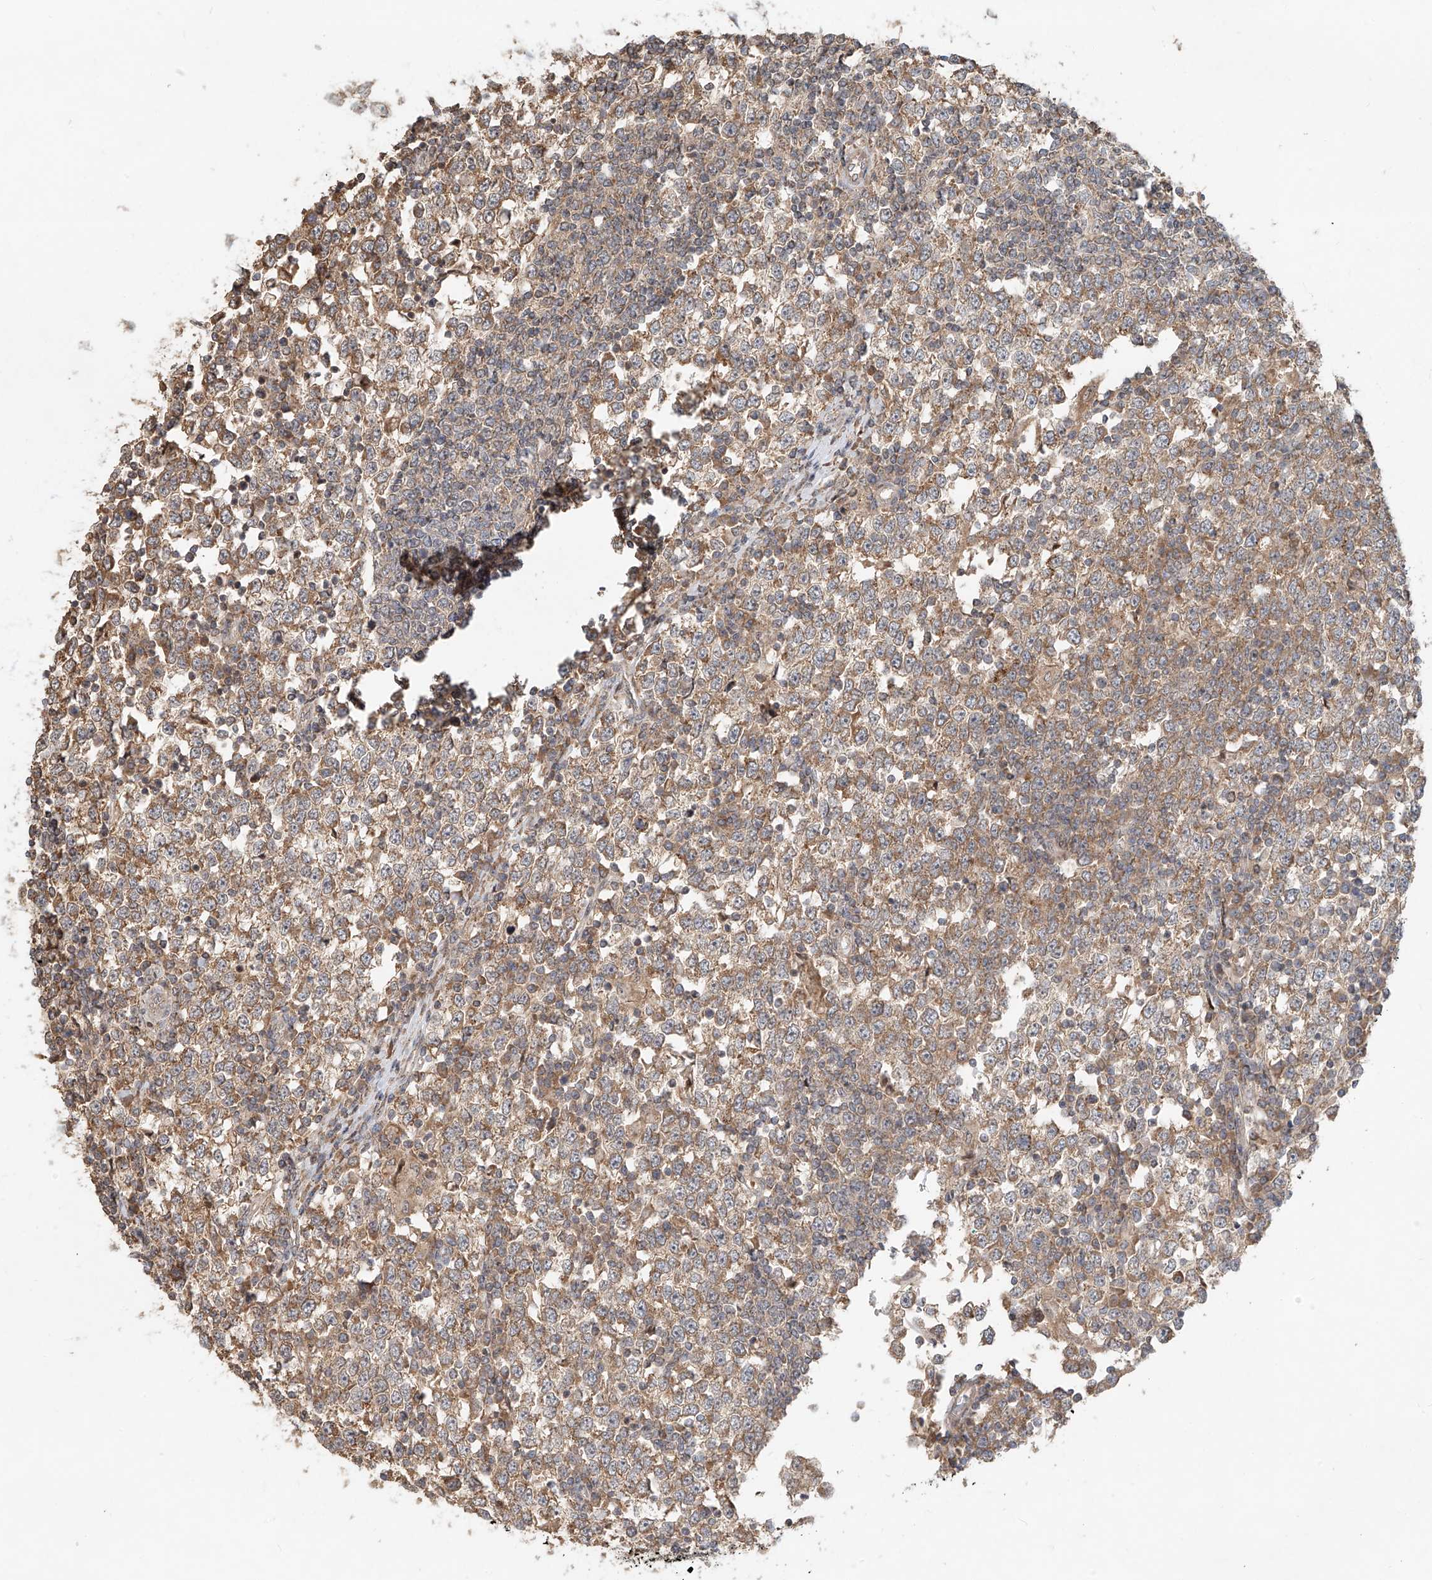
{"staining": {"intensity": "moderate", "quantity": ">75%", "location": "cytoplasmic/membranous"}, "tissue": "testis cancer", "cell_type": "Tumor cells", "image_type": "cancer", "snomed": [{"axis": "morphology", "description": "Seminoma, NOS"}, {"axis": "topography", "description": "Testis"}], "caption": "Testis cancer (seminoma) stained with a protein marker demonstrates moderate staining in tumor cells.", "gene": "TMEM61", "patient": {"sex": "male", "age": 65}}